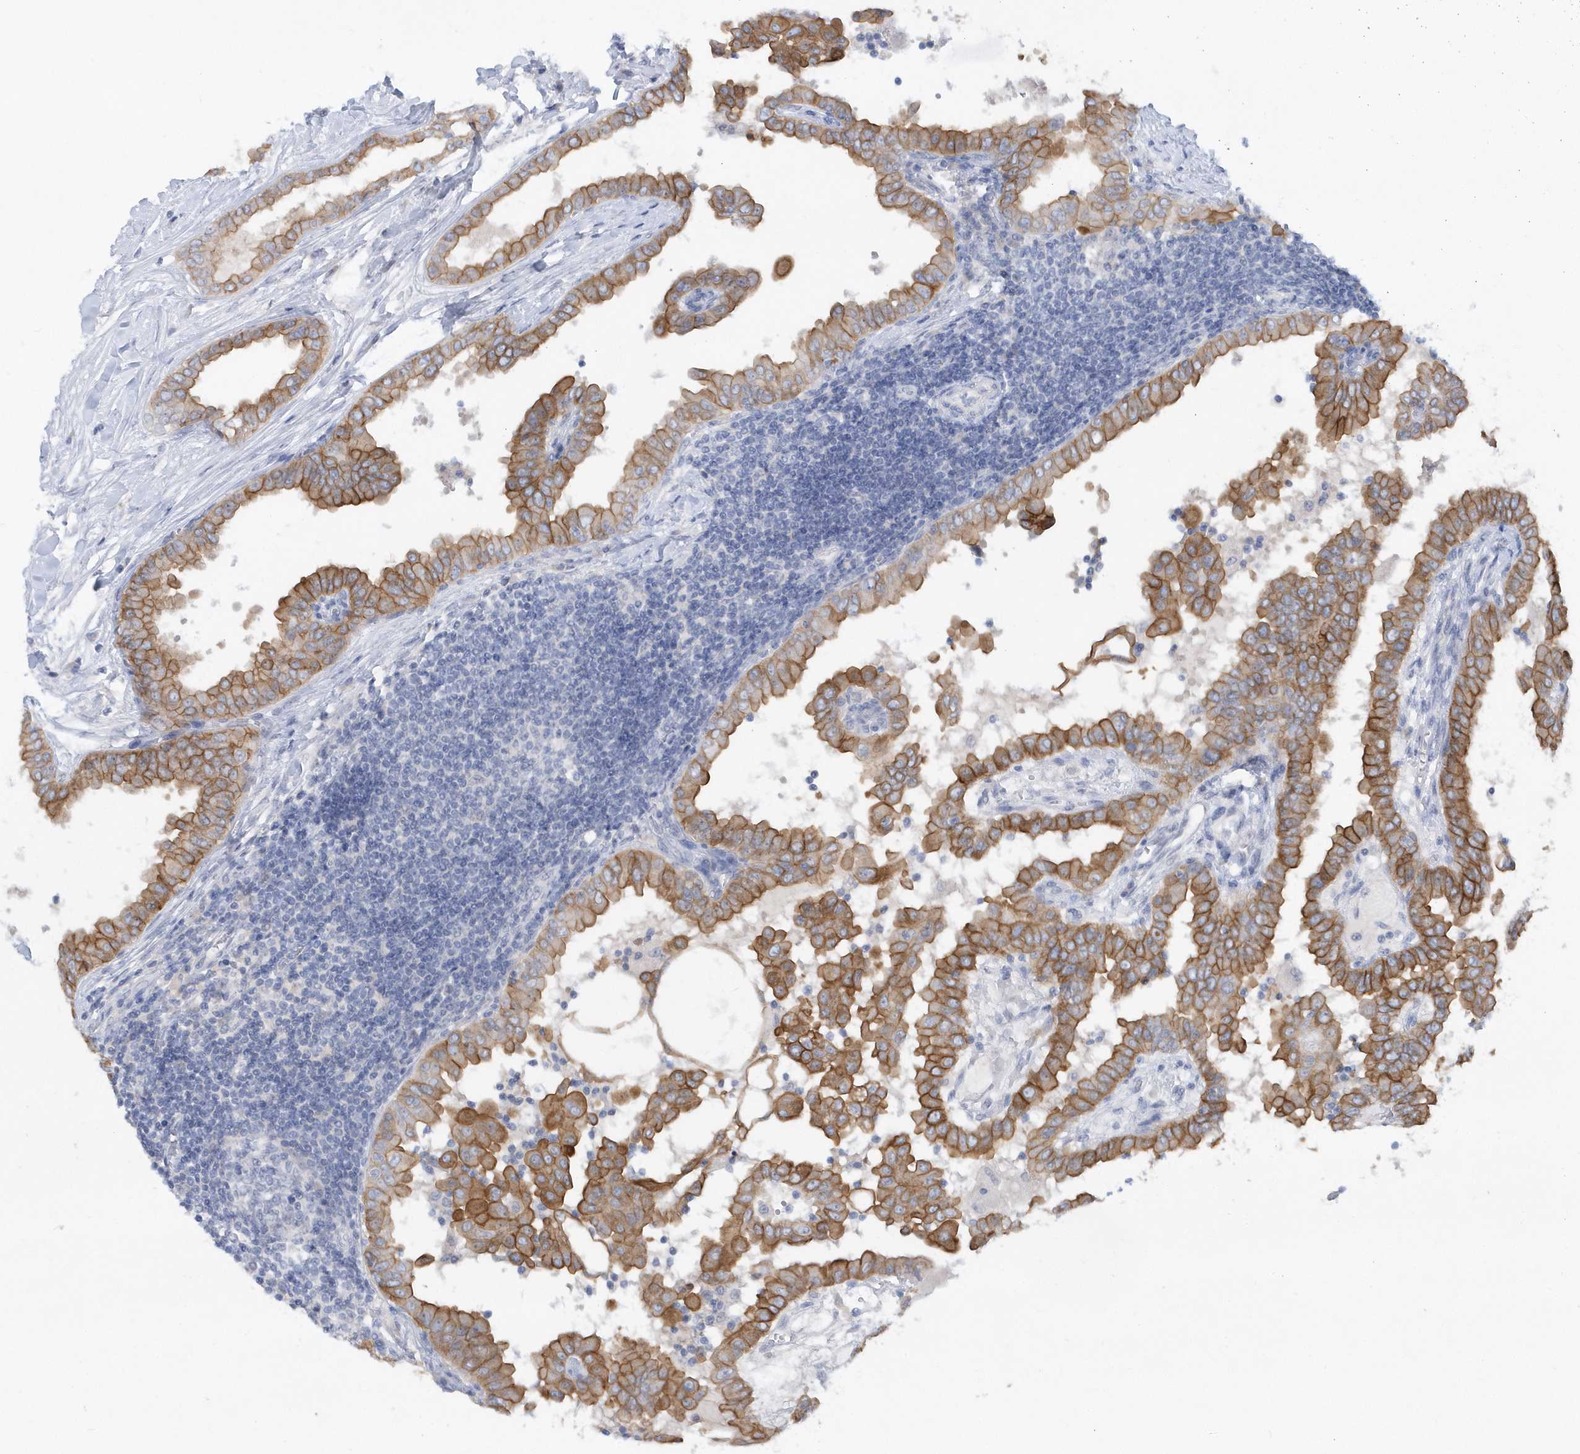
{"staining": {"intensity": "moderate", "quantity": ">75%", "location": "cytoplasmic/membranous"}, "tissue": "thyroid cancer", "cell_type": "Tumor cells", "image_type": "cancer", "snomed": [{"axis": "morphology", "description": "Papillary adenocarcinoma, NOS"}, {"axis": "topography", "description": "Thyroid gland"}], "caption": "Protein staining of thyroid papillary adenocarcinoma tissue shows moderate cytoplasmic/membranous positivity in approximately >75% of tumor cells. (DAB = brown stain, brightfield microscopy at high magnification).", "gene": "RPE", "patient": {"sex": "male", "age": 33}}